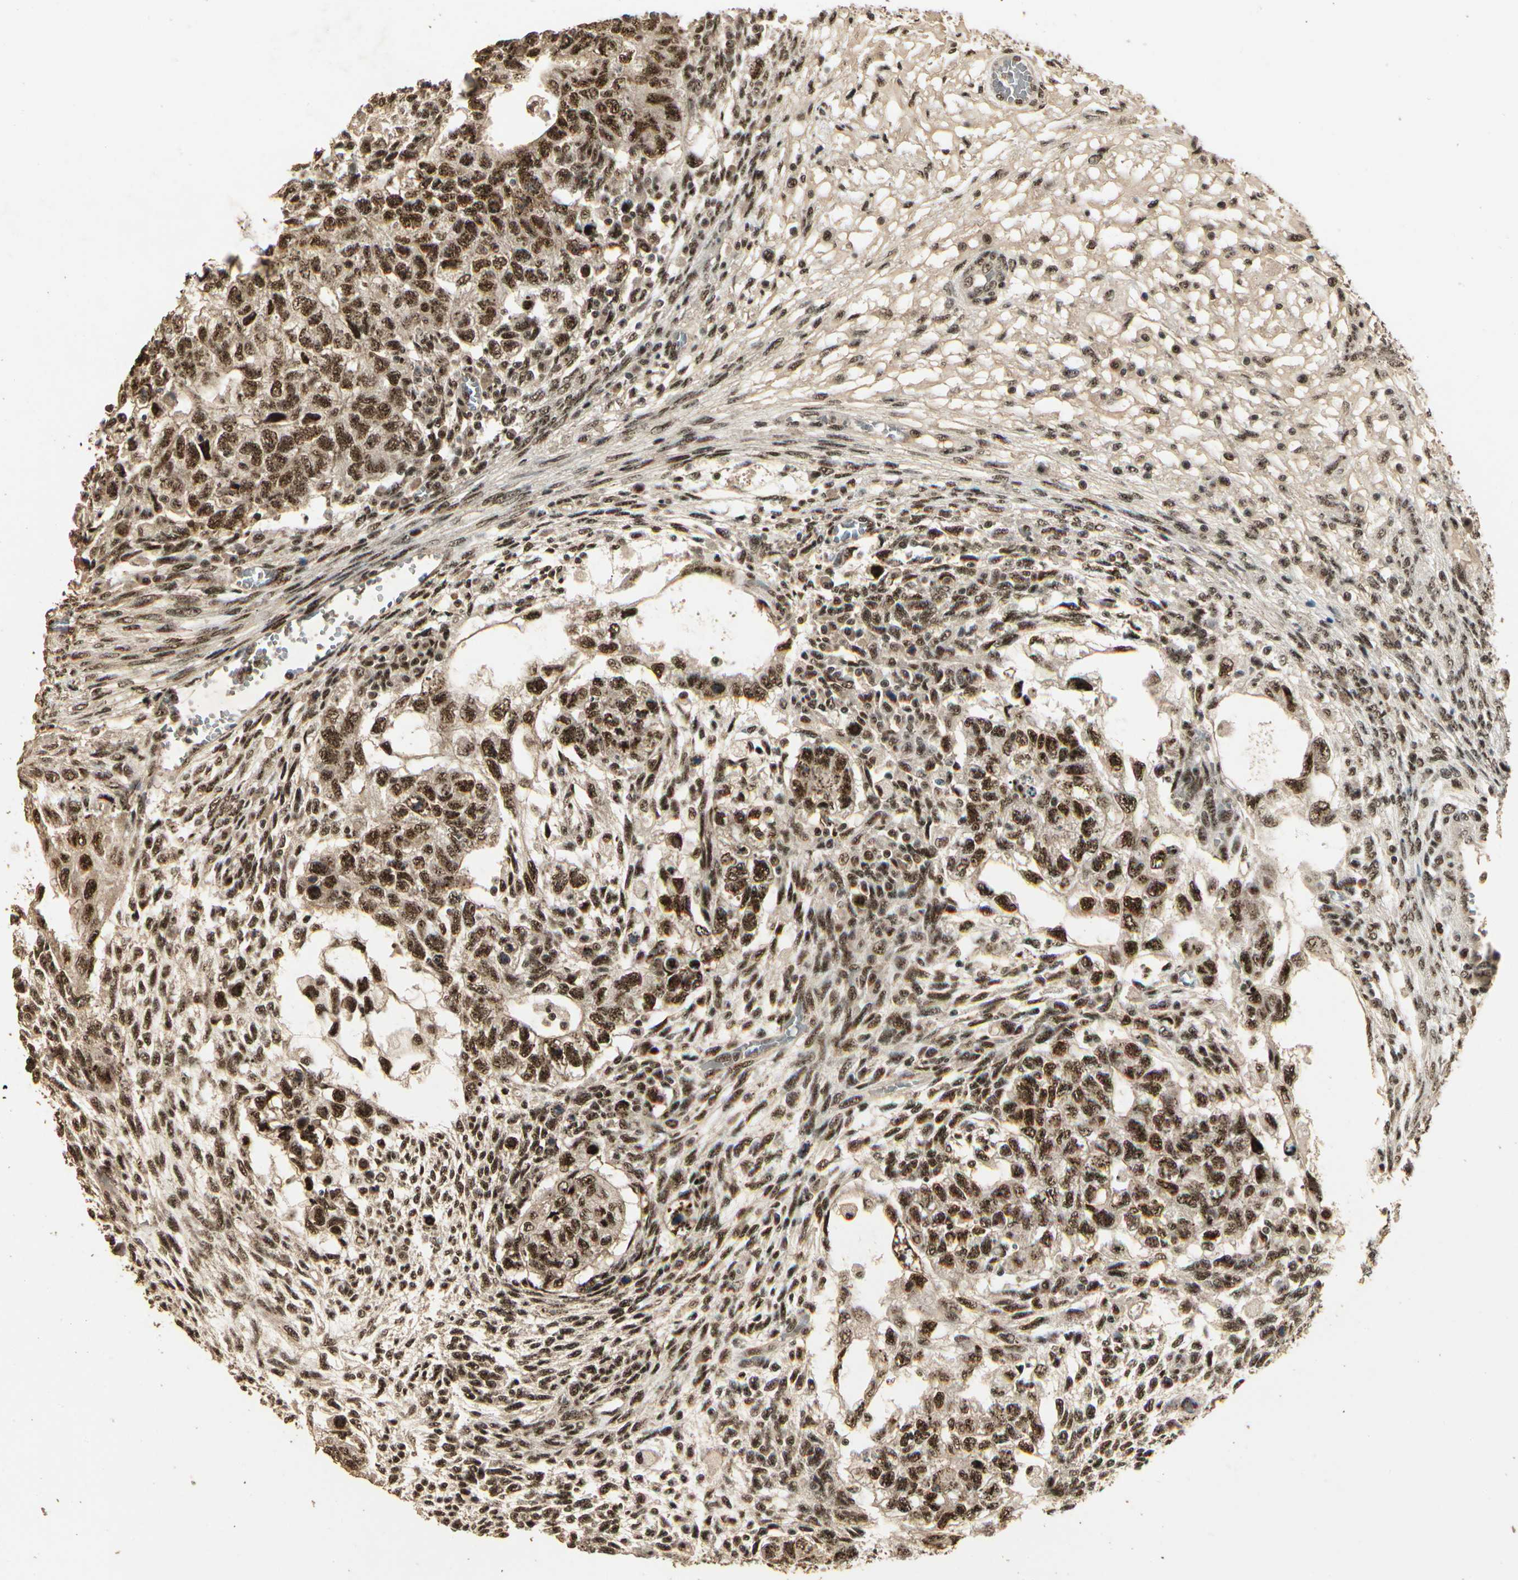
{"staining": {"intensity": "strong", "quantity": ">75%", "location": "cytoplasmic/membranous,nuclear"}, "tissue": "testis cancer", "cell_type": "Tumor cells", "image_type": "cancer", "snomed": [{"axis": "morphology", "description": "Normal tissue, NOS"}, {"axis": "morphology", "description": "Carcinoma, Embryonal, NOS"}, {"axis": "topography", "description": "Testis"}], "caption": "A brown stain shows strong cytoplasmic/membranous and nuclear staining of a protein in testis cancer (embryonal carcinoma) tumor cells.", "gene": "RBM25", "patient": {"sex": "male", "age": 36}}